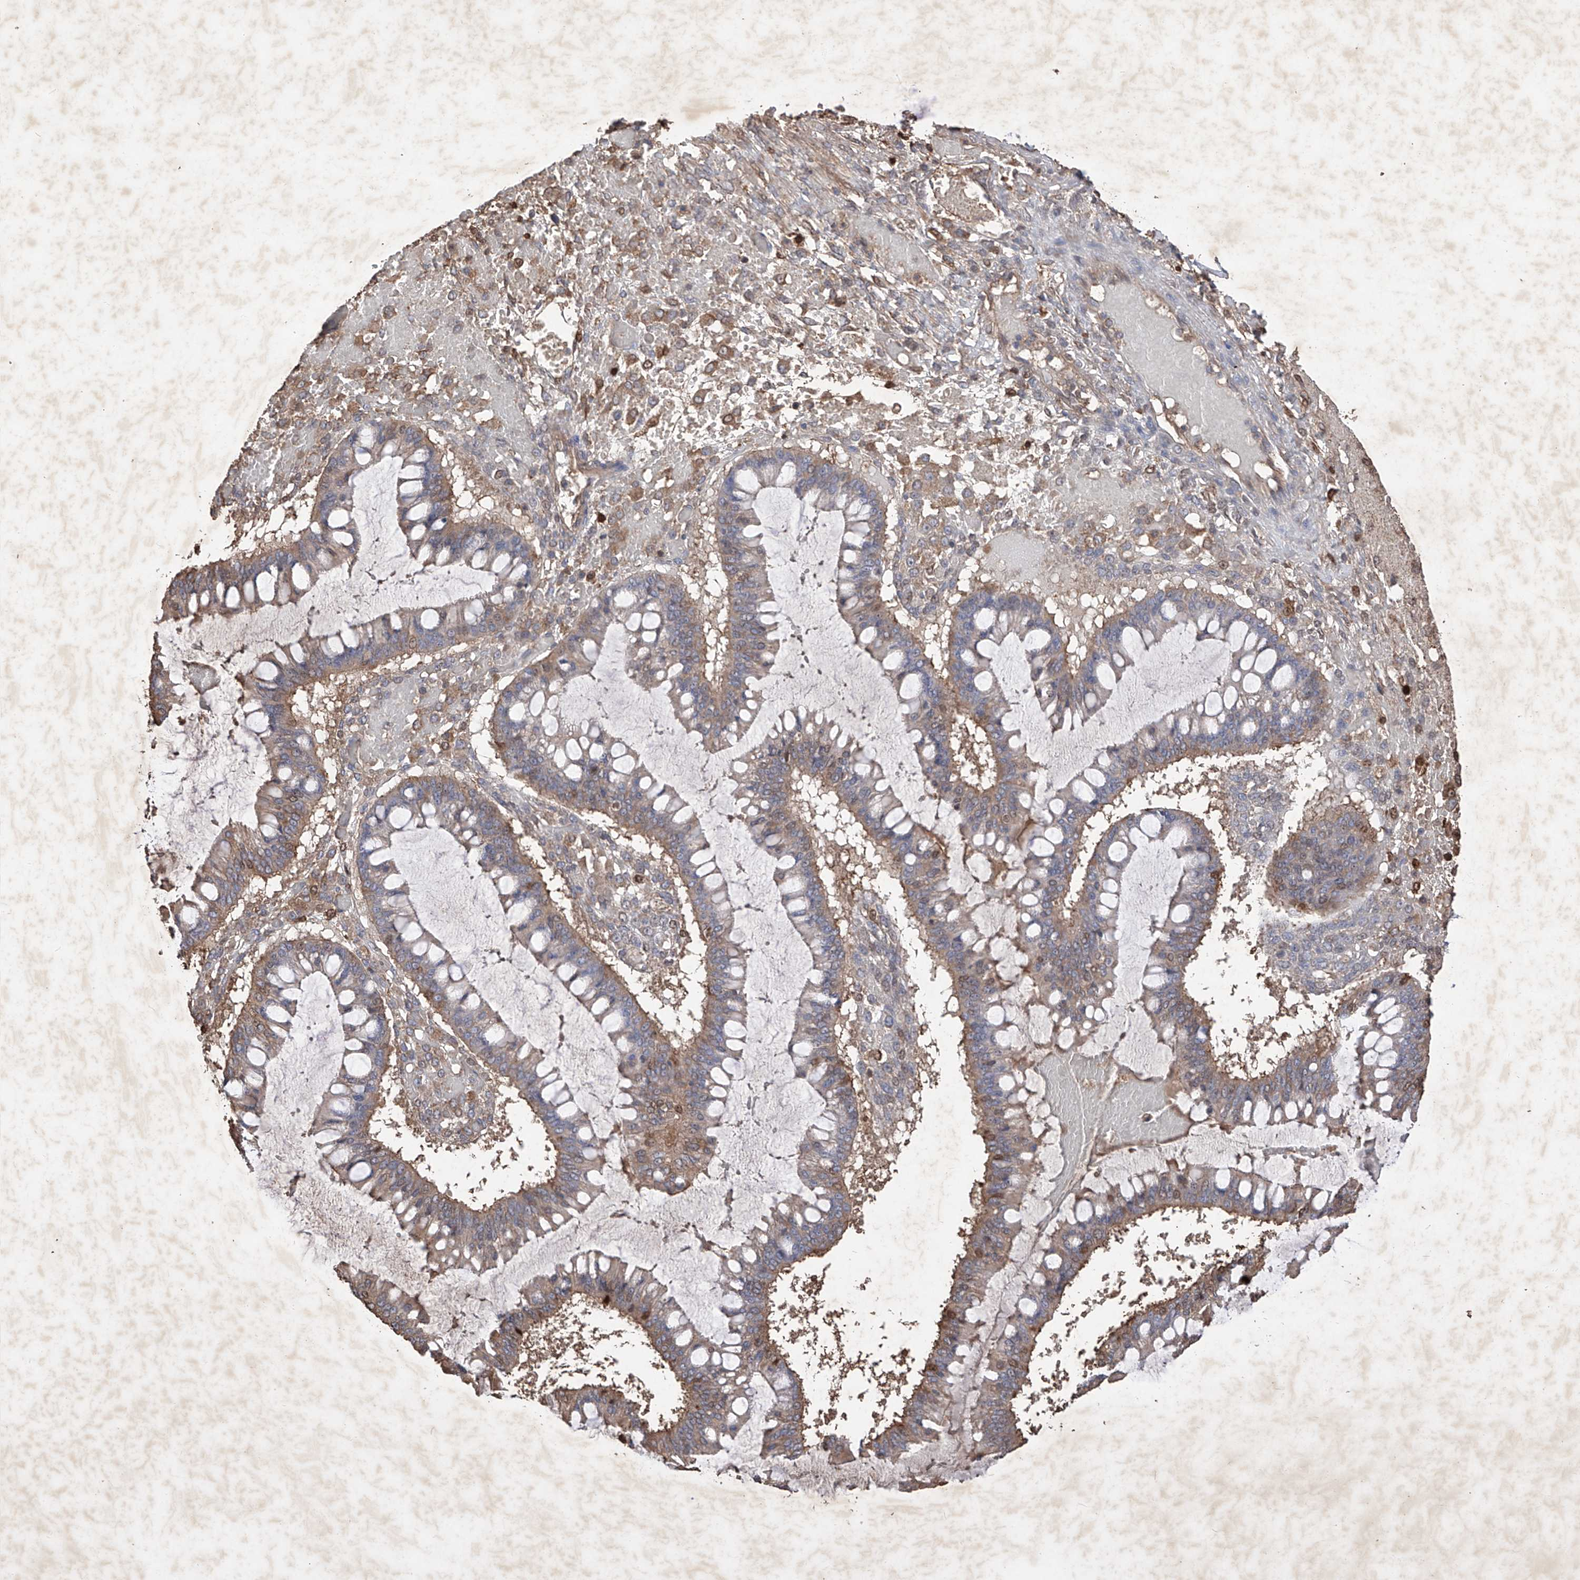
{"staining": {"intensity": "moderate", "quantity": "25%-75%", "location": "cytoplasmic/membranous"}, "tissue": "ovarian cancer", "cell_type": "Tumor cells", "image_type": "cancer", "snomed": [{"axis": "morphology", "description": "Cystadenocarcinoma, mucinous, NOS"}, {"axis": "topography", "description": "Ovary"}], "caption": "Immunohistochemistry micrograph of human ovarian cancer stained for a protein (brown), which demonstrates medium levels of moderate cytoplasmic/membranous staining in approximately 25%-75% of tumor cells.", "gene": "EDN1", "patient": {"sex": "female", "age": 73}}